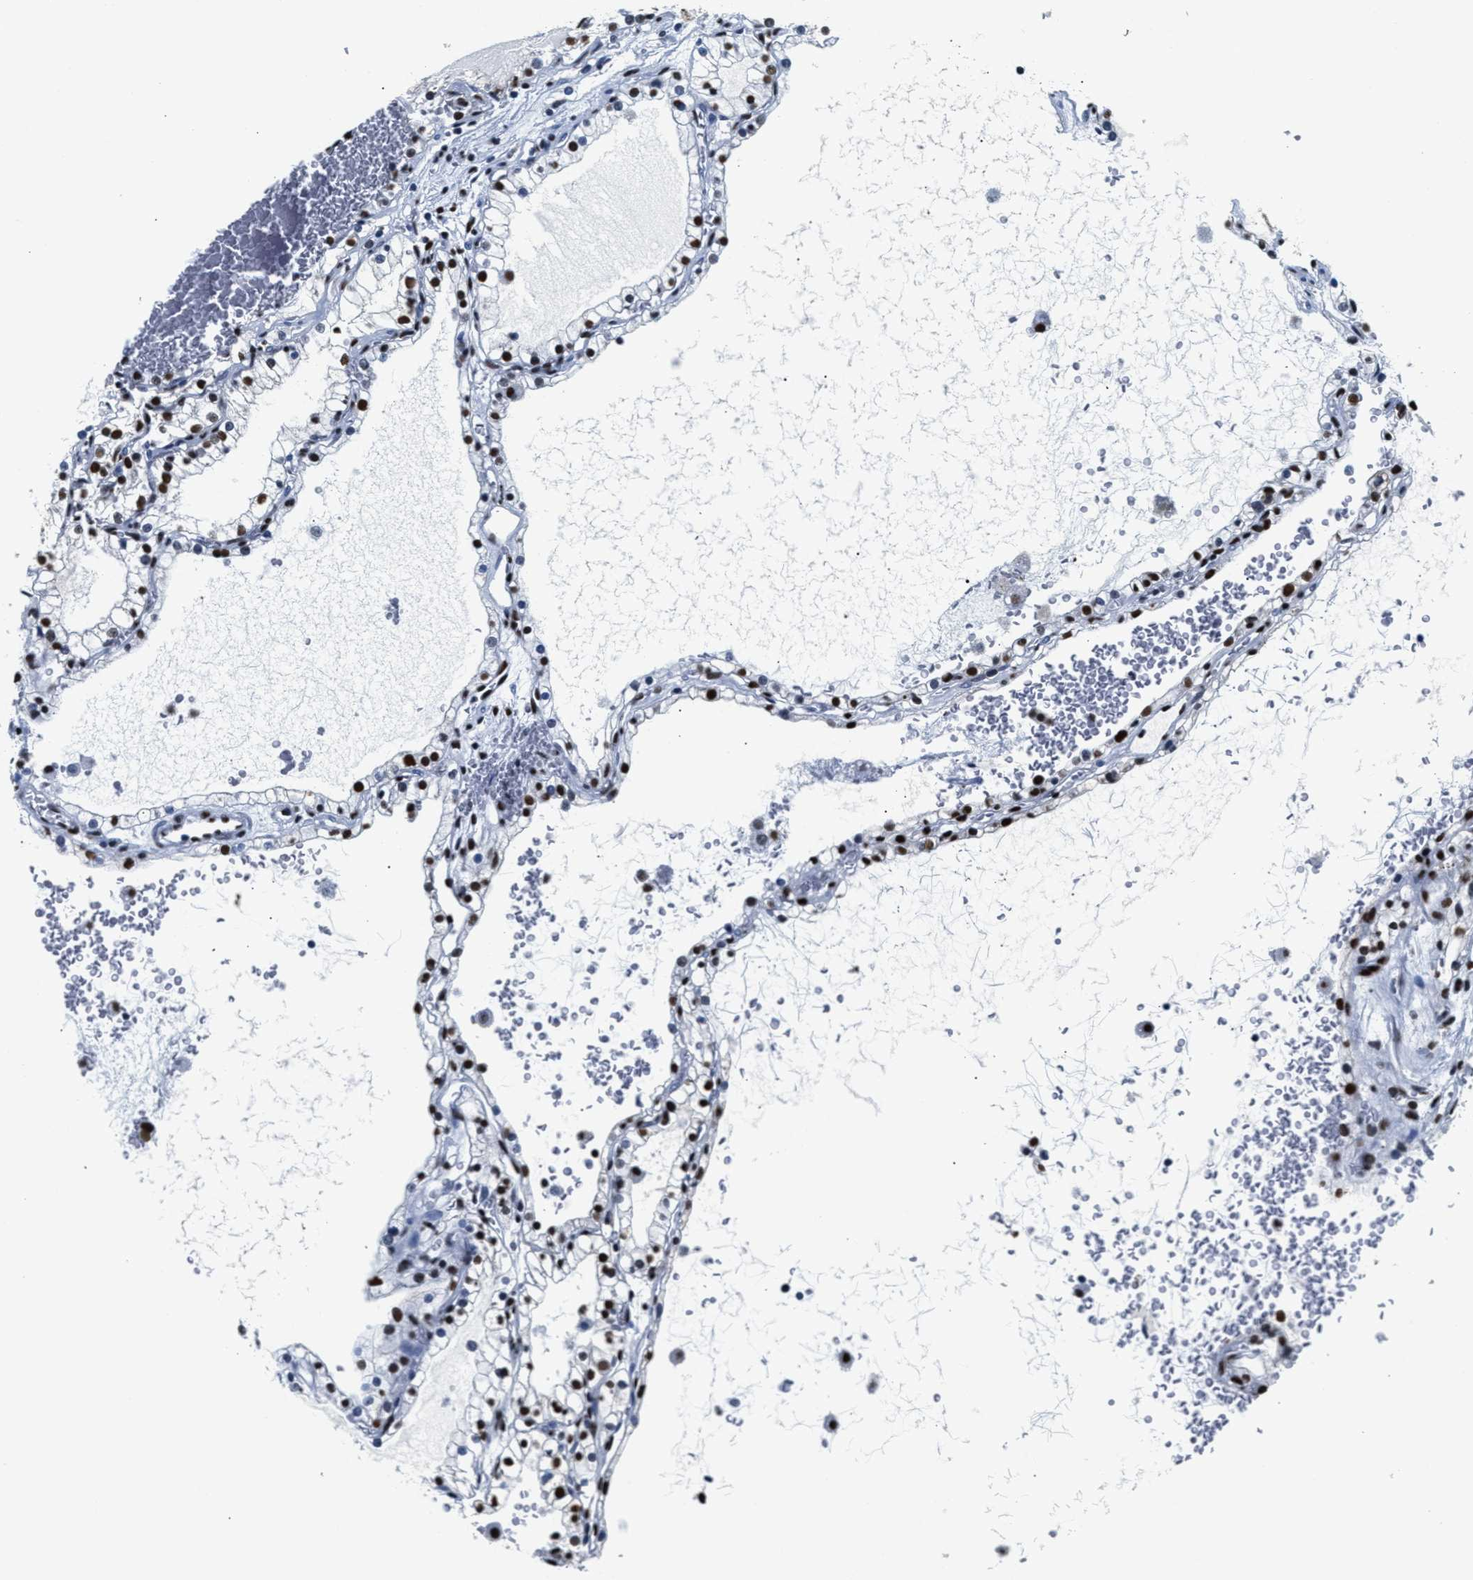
{"staining": {"intensity": "strong", "quantity": ">75%", "location": "nuclear"}, "tissue": "renal cancer", "cell_type": "Tumor cells", "image_type": "cancer", "snomed": [{"axis": "morphology", "description": "Adenocarcinoma, NOS"}, {"axis": "topography", "description": "Kidney"}], "caption": "Immunohistochemical staining of adenocarcinoma (renal) reveals high levels of strong nuclear expression in approximately >75% of tumor cells. (brown staining indicates protein expression, while blue staining denotes nuclei).", "gene": "RAD50", "patient": {"sex": "female", "age": 41}}